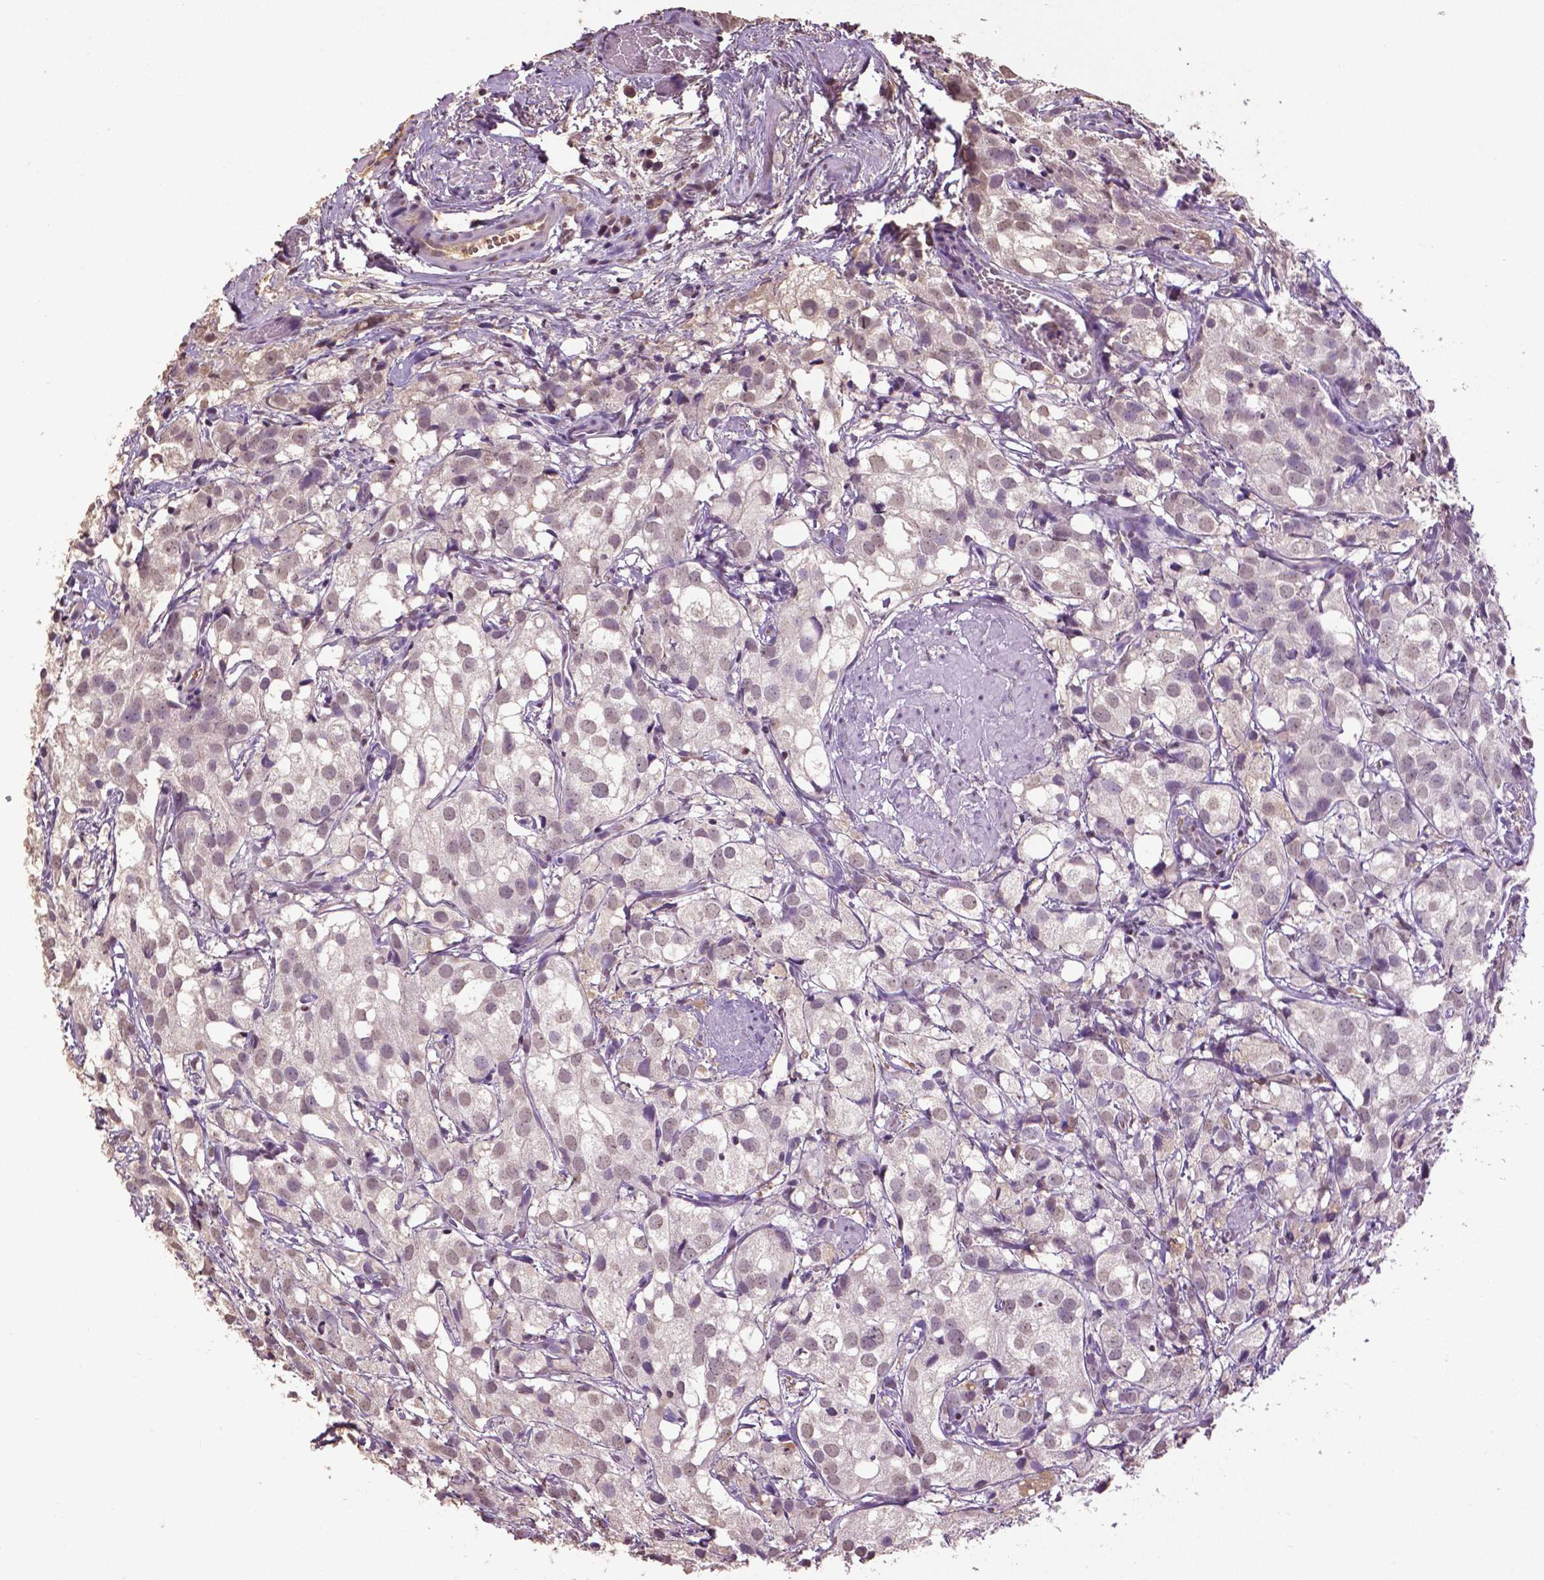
{"staining": {"intensity": "weak", "quantity": "25%-75%", "location": "nuclear"}, "tissue": "prostate cancer", "cell_type": "Tumor cells", "image_type": "cancer", "snomed": [{"axis": "morphology", "description": "Adenocarcinoma, High grade"}, {"axis": "topography", "description": "Prostate"}], "caption": "Immunohistochemistry (IHC) histopathology image of neoplastic tissue: prostate cancer stained using IHC exhibits low levels of weak protein expression localized specifically in the nuclear of tumor cells, appearing as a nuclear brown color.", "gene": "RUNX3", "patient": {"sex": "male", "age": 86}}